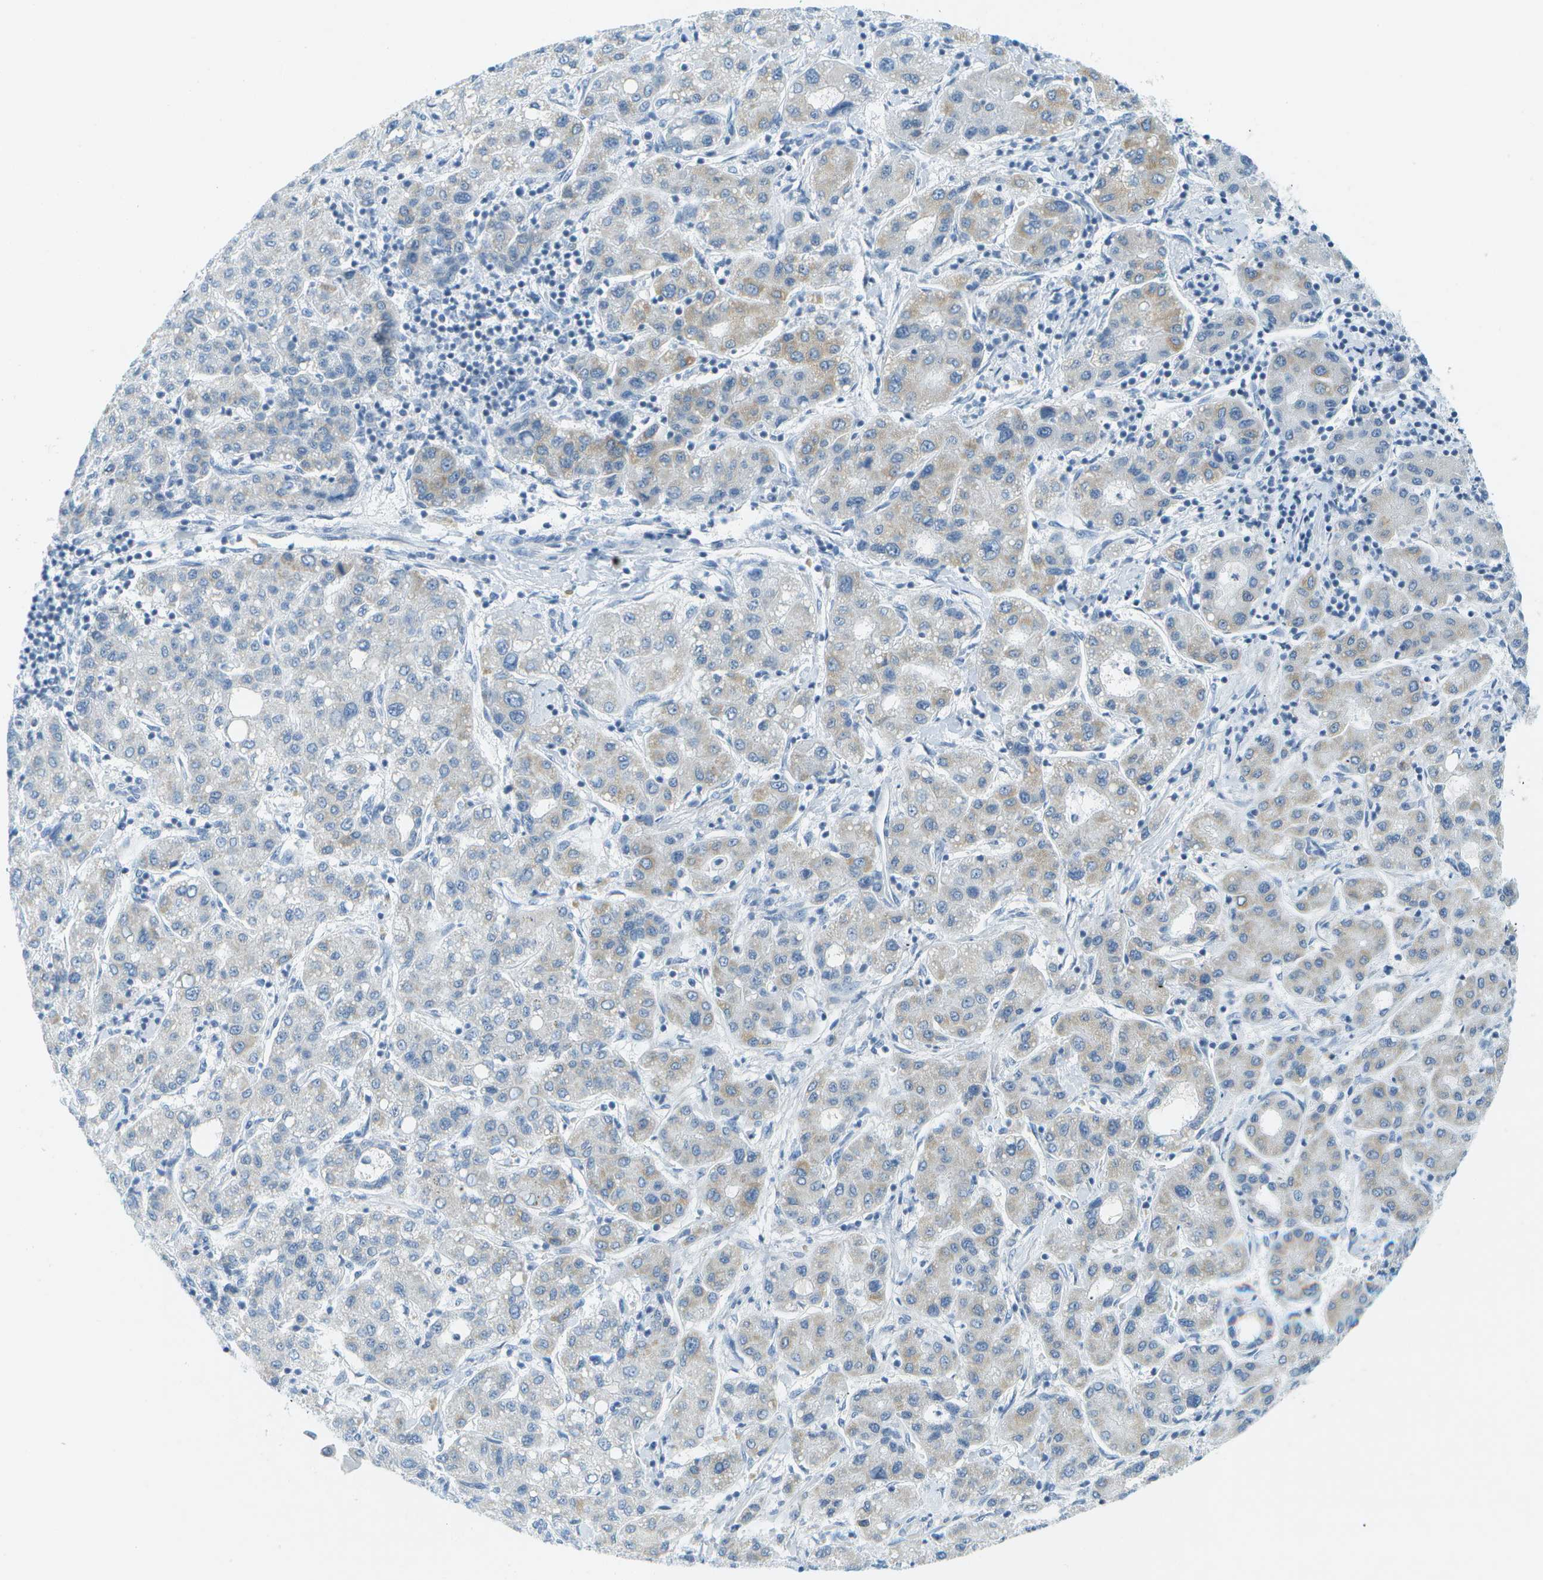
{"staining": {"intensity": "negative", "quantity": "none", "location": "none"}, "tissue": "liver cancer", "cell_type": "Tumor cells", "image_type": "cancer", "snomed": [{"axis": "morphology", "description": "Carcinoma, Hepatocellular, NOS"}, {"axis": "topography", "description": "Liver"}], "caption": "This is an immunohistochemistry (IHC) image of liver cancer (hepatocellular carcinoma). There is no staining in tumor cells.", "gene": "SMYD5", "patient": {"sex": "male", "age": 65}}